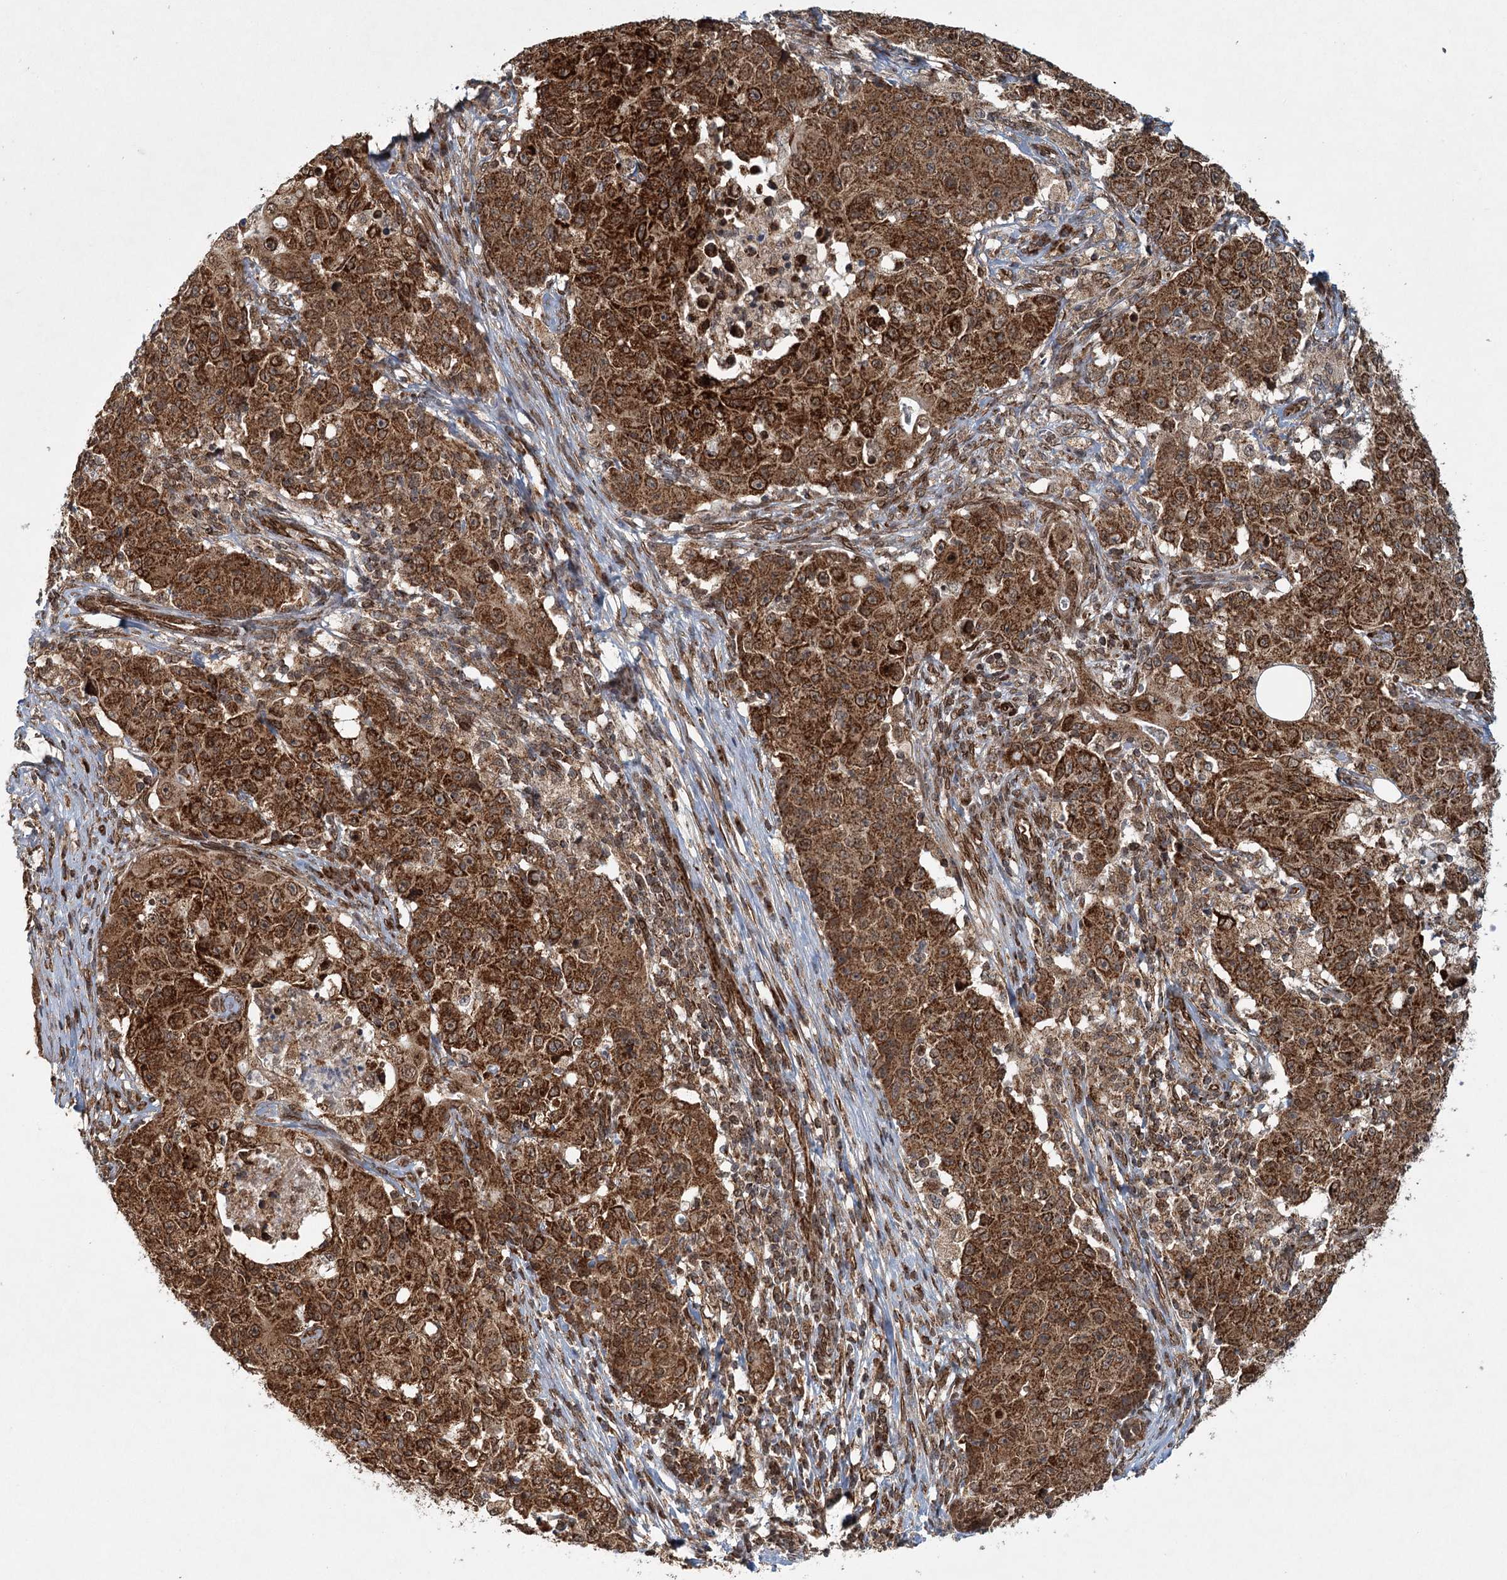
{"staining": {"intensity": "strong", "quantity": ">75%", "location": "cytoplasmic/membranous"}, "tissue": "ovarian cancer", "cell_type": "Tumor cells", "image_type": "cancer", "snomed": [{"axis": "morphology", "description": "Carcinoma, endometroid"}, {"axis": "topography", "description": "Ovary"}], "caption": "Brown immunohistochemical staining in human ovarian endometroid carcinoma exhibits strong cytoplasmic/membranous expression in about >75% of tumor cells.", "gene": "BCKDHA", "patient": {"sex": "female", "age": 42}}